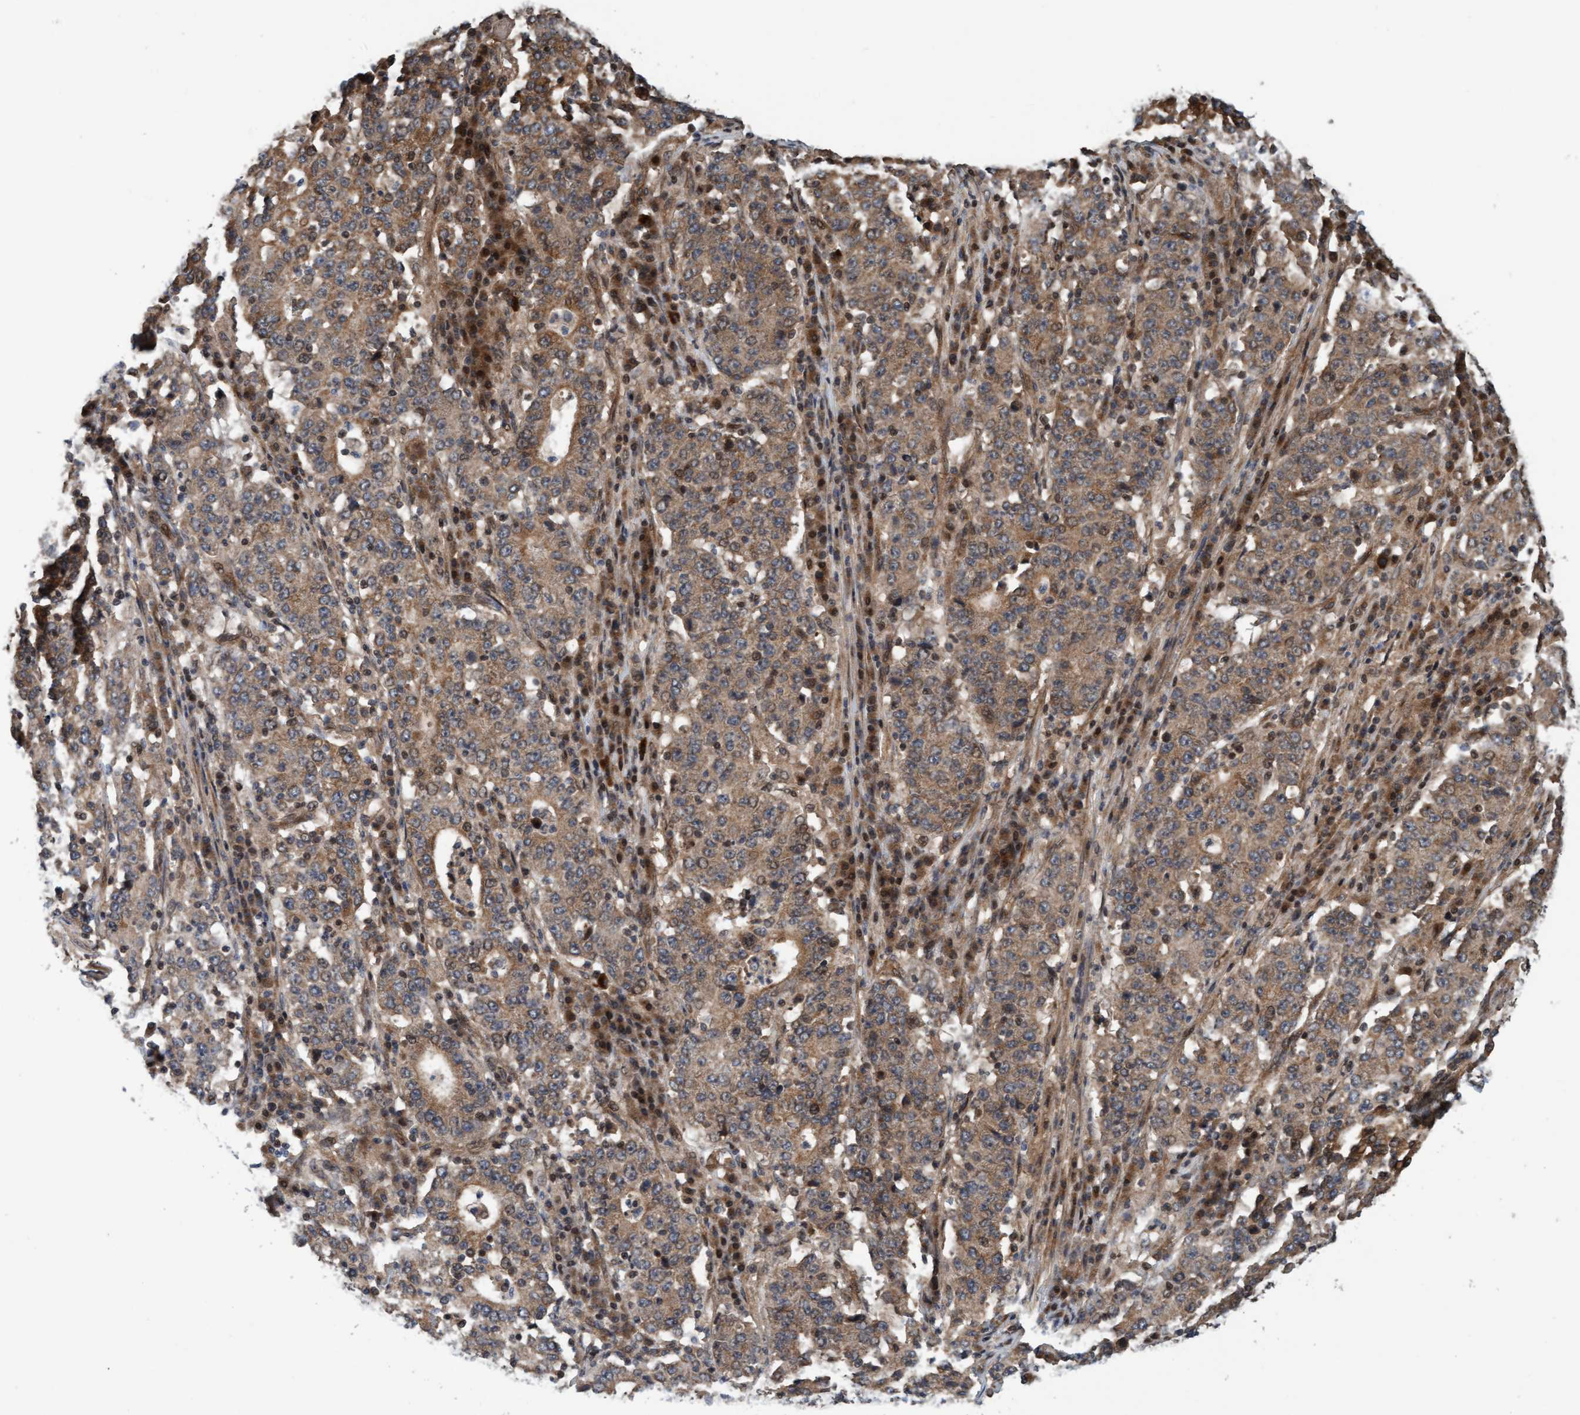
{"staining": {"intensity": "weak", "quantity": ">75%", "location": "cytoplasmic/membranous"}, "tissue": "stomach cancer", "cell_type": "Tumor cells", "image_type": "cancer", "snomed": [{"axis": "morphology", "description": "Adenocarcinoma, NOS"}, {"axis": "topography", "description": "Stomach"}], "caption": "High-power microscopy captured an immunohistochemistry (IHC) photomicrograph of stomach adenocarcinoma, revealing weak cytoplasmic/membranous positivity in about >75% of tumor cells.", "gene": "MLXIP", "patient": {"sex": "male", "age": 59}}